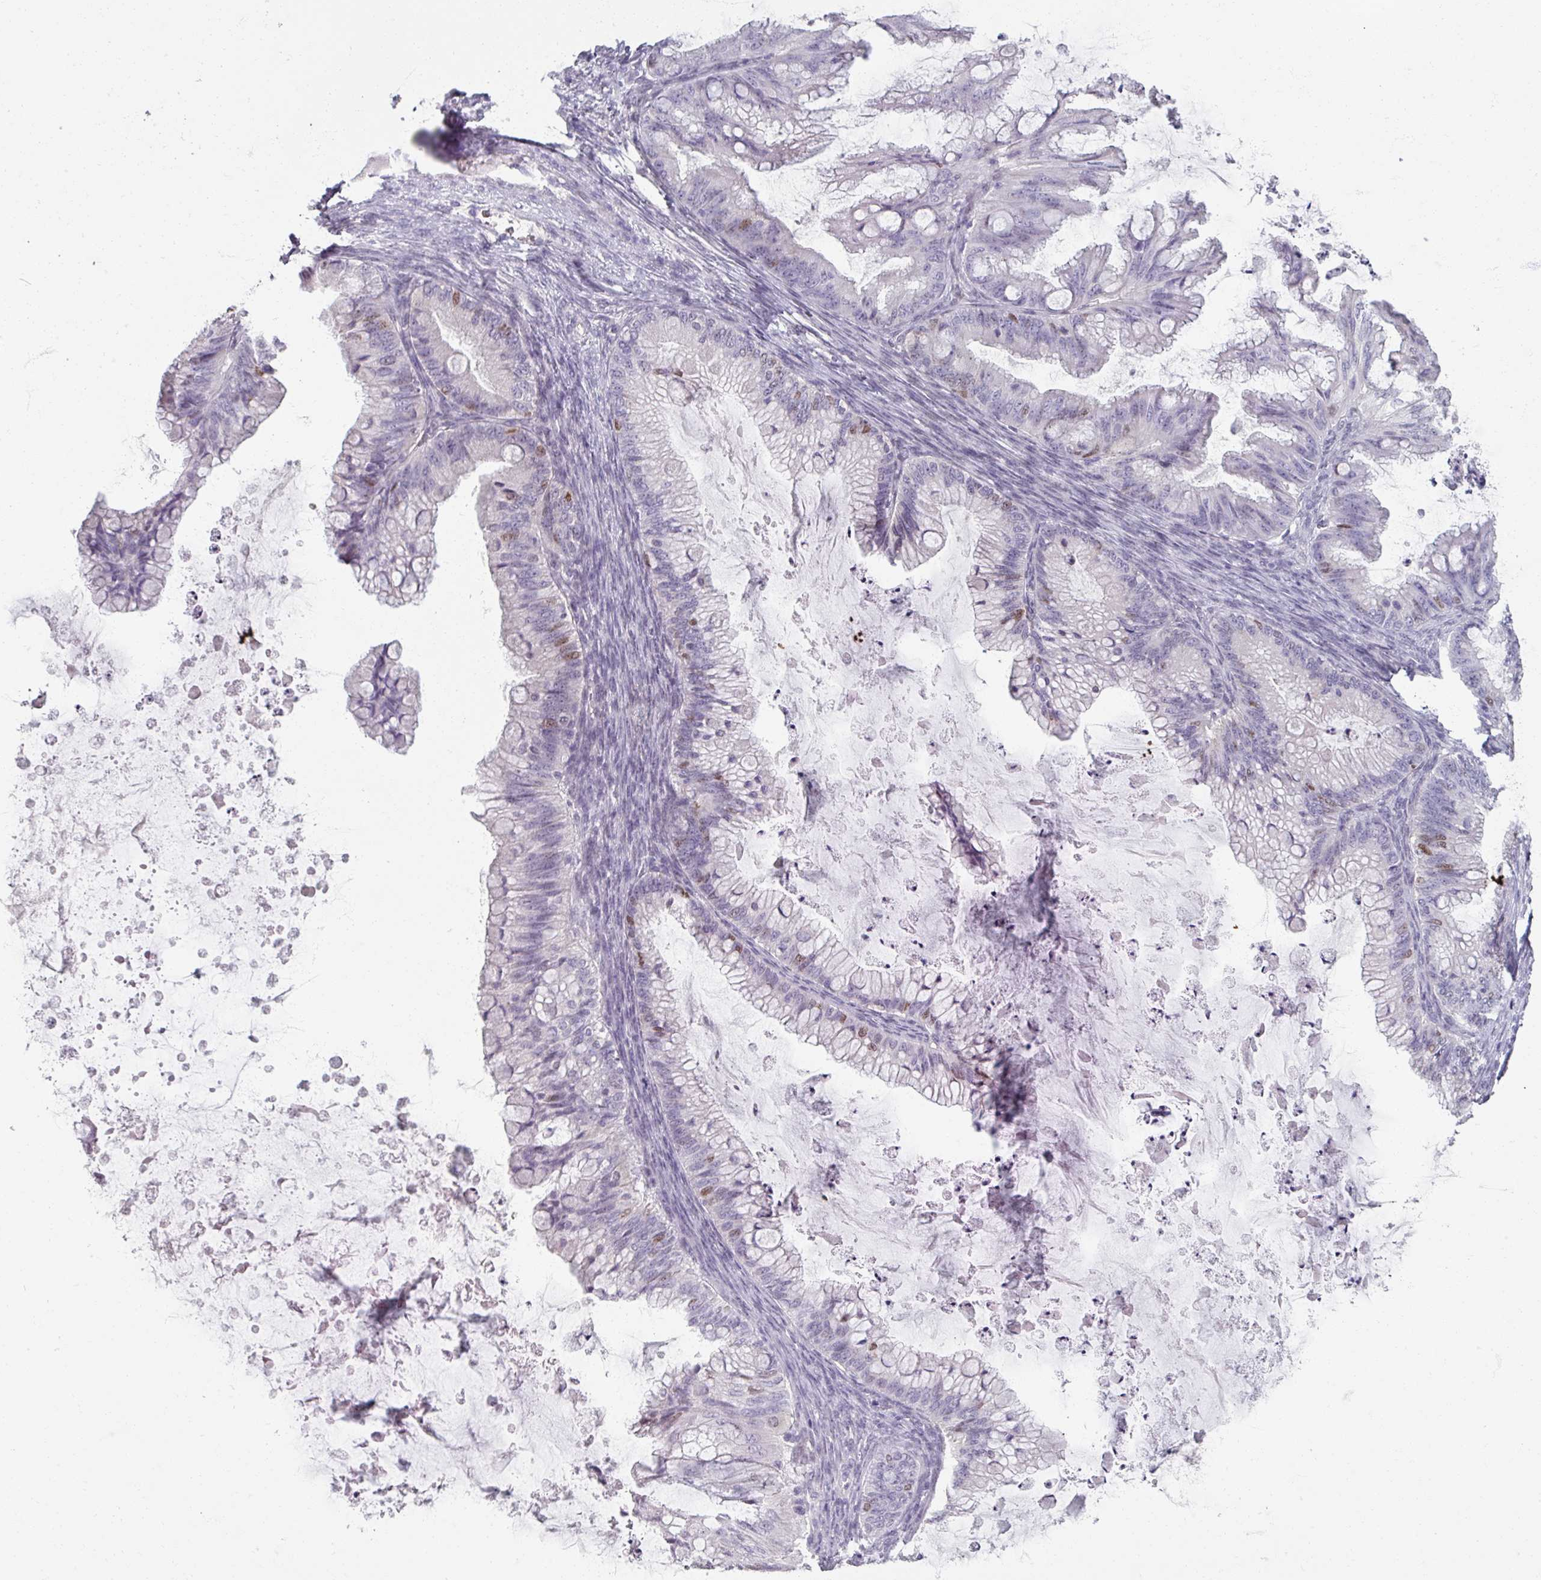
{"staining": {"intensity": "moderate", "quantity": "<25%", "location": "nuclear"}, "tissue": "ovarian cancer", "cell_type": "Tumor cells", "image_type": "cancer", "snomed": [{"axis": "morphology", "description": "Cystadenocarcinoma, mucinous, NOS"}, {"axis": "topography", "description": "Ovary"}], "caption": "A brown stain labels moderate nuclear staining of a protein in human ovarian mucinous cystadenocarcinoma tumor cells.", "gene": "SOX11", "patient": {"sex": "female", "age": 35}}